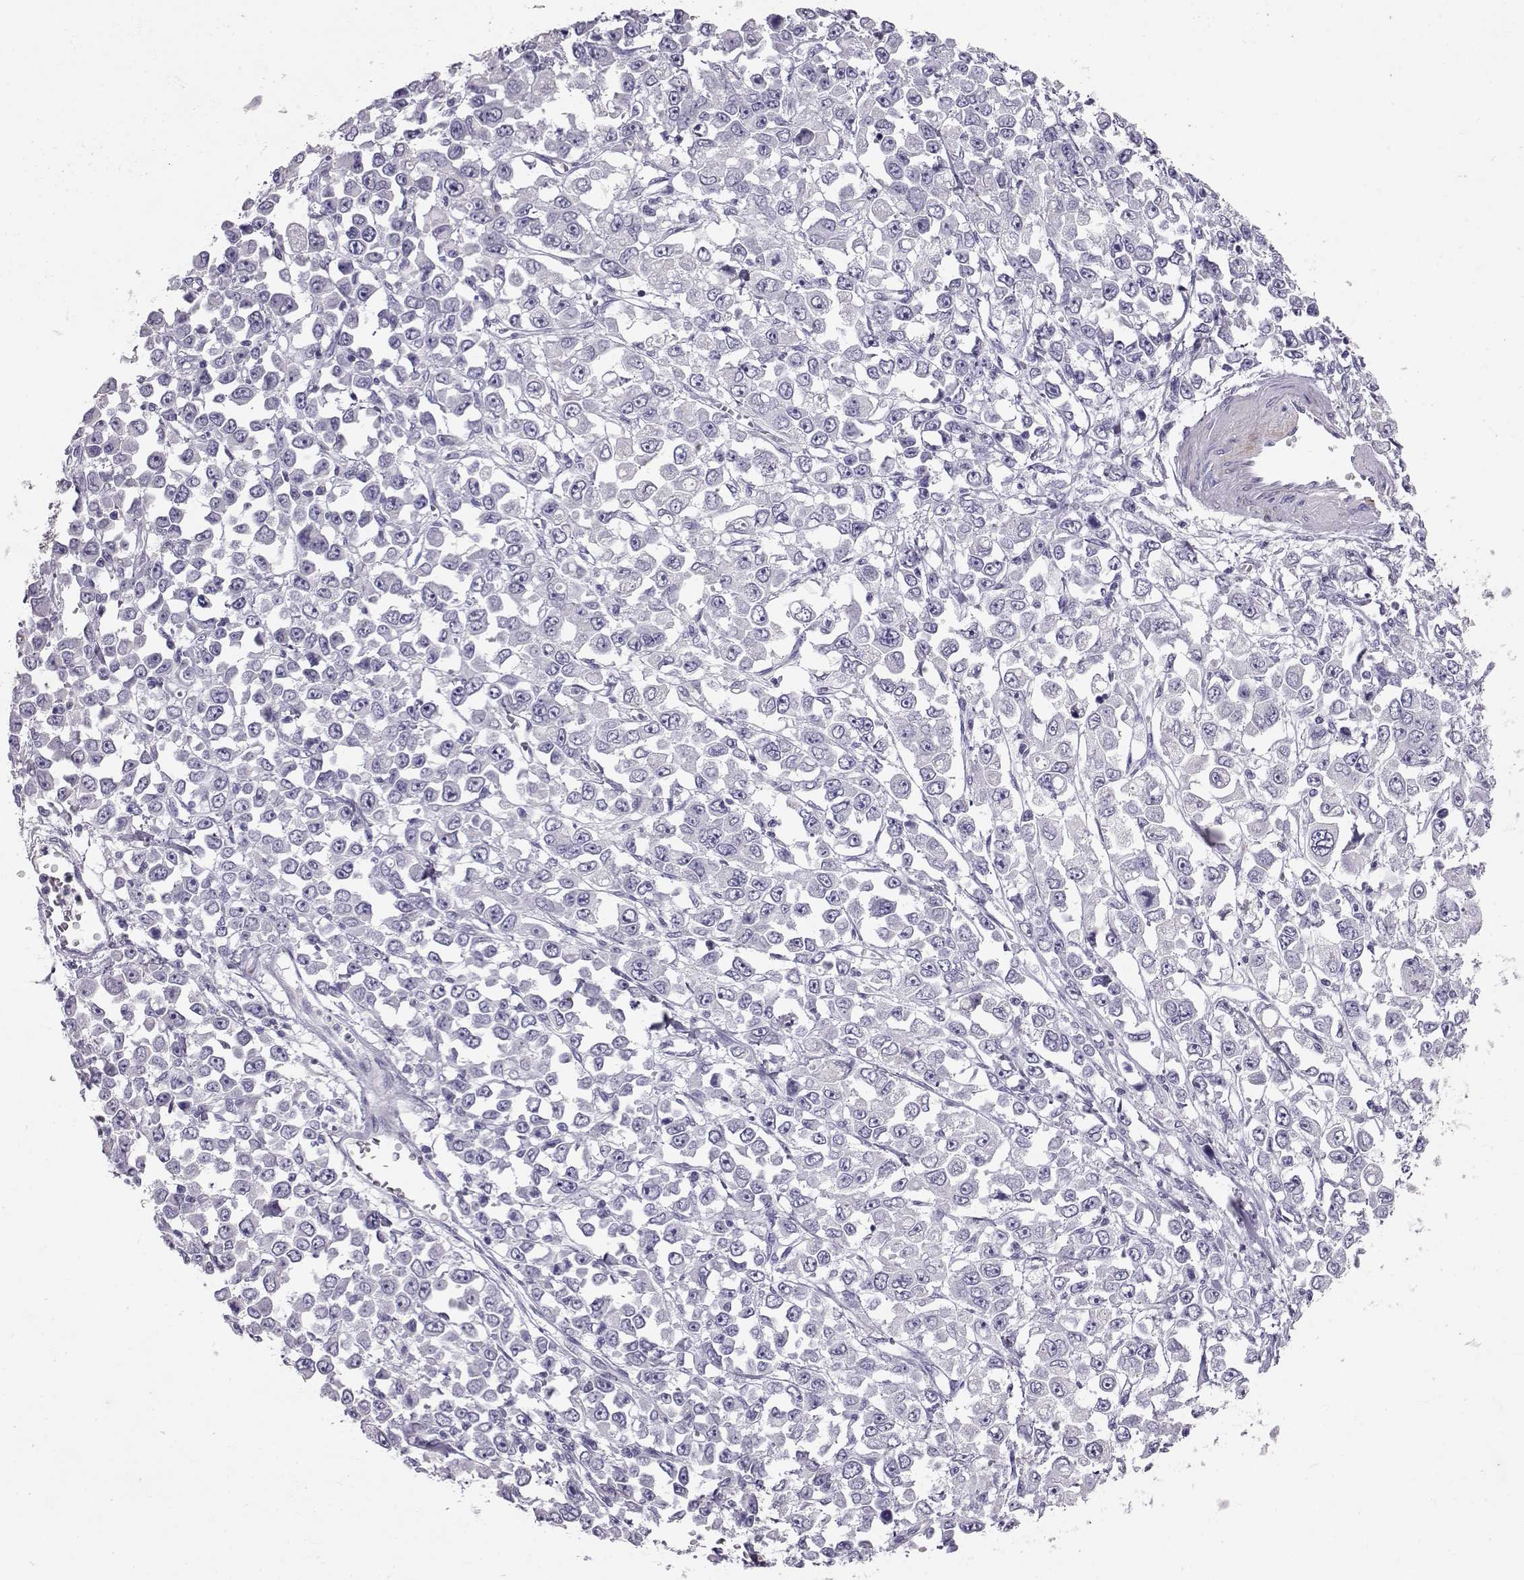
{"staining": {"intensity": "negative", "quantity": "none", "location": "none"}, "tissue": "stomach cancer", "cell_type": "Tumor cells", "image_type": "cancer", "snomed": [{"axis": "morphology", "description": "Adenocarcinoma, NOS"}, {"axis": "topography", "description": "Stomach, upper"}], "caption": "High power microscopy histopathology image of an immunohistochemistry micrograph of stomach cancer (adenocarcinoma), revealing no significant staining in tumor cells.", "gene": "RD3", "patient": {"sex": "male", "age": 70}}